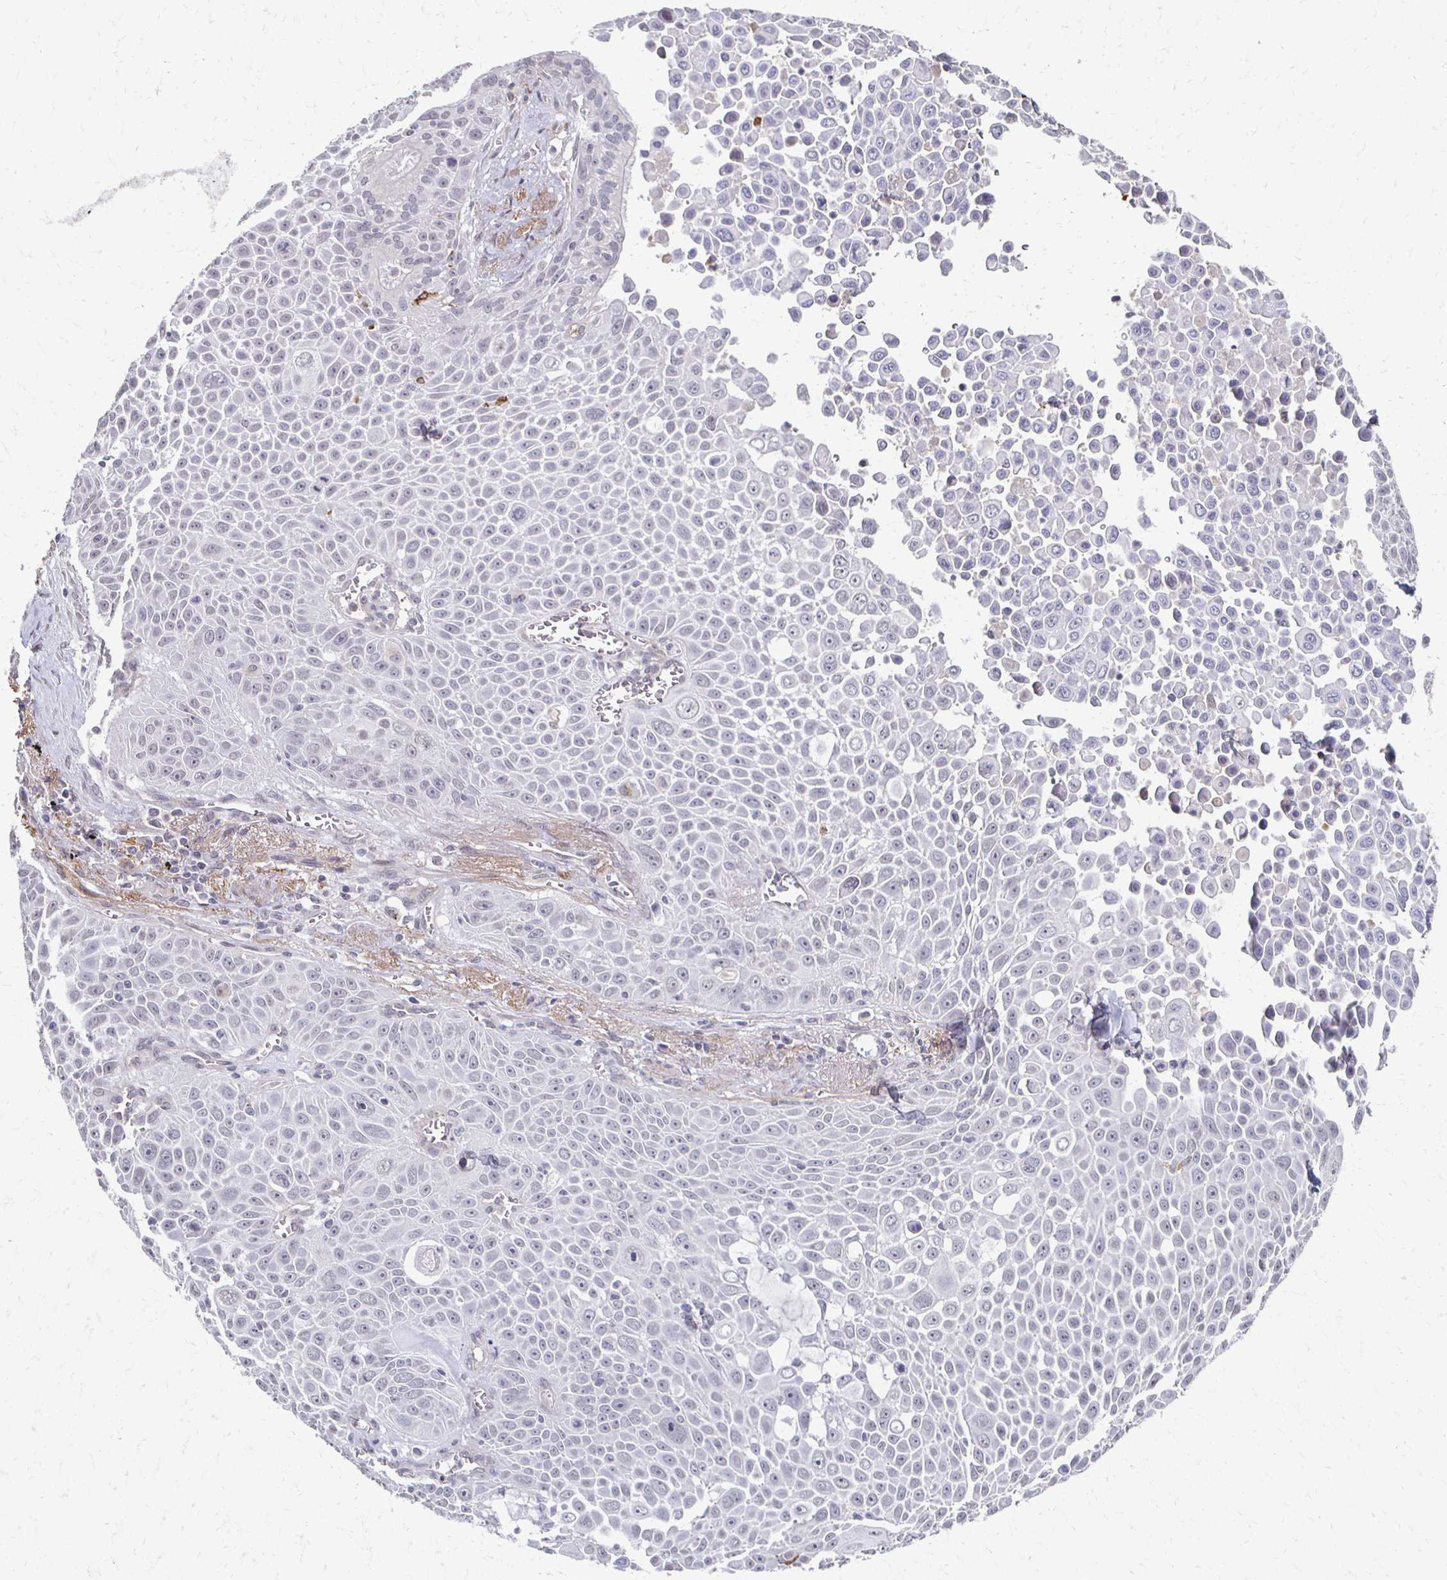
{"staining": {"intensity": "negative", "quantity": "none", "location": "none"}, "tissue": "lung cancer", "cell_type": "Tumor cells", "image_type": "cancer", "snomed": [{"axis": "morphology", "description": "Squamous cell carcinoma, NOS"}, {"axis": "morphology", "description": "Squamous cell carcinoma, metastatic, NOS"}, {"axis": "topography", "description": "Lymph node"}, {"axis": "topography", "description": "Lung"}], "caption": "A micrograph of human lung cancer is negative for staining in tumor cells. The staining is performed using DAB (3,3'-diaminobenzidine) brown chromogen with nuclei counter-stained in using hematoxylin.", "gene": "DAB1", "patient": {"sex": "female", "age": 62}}